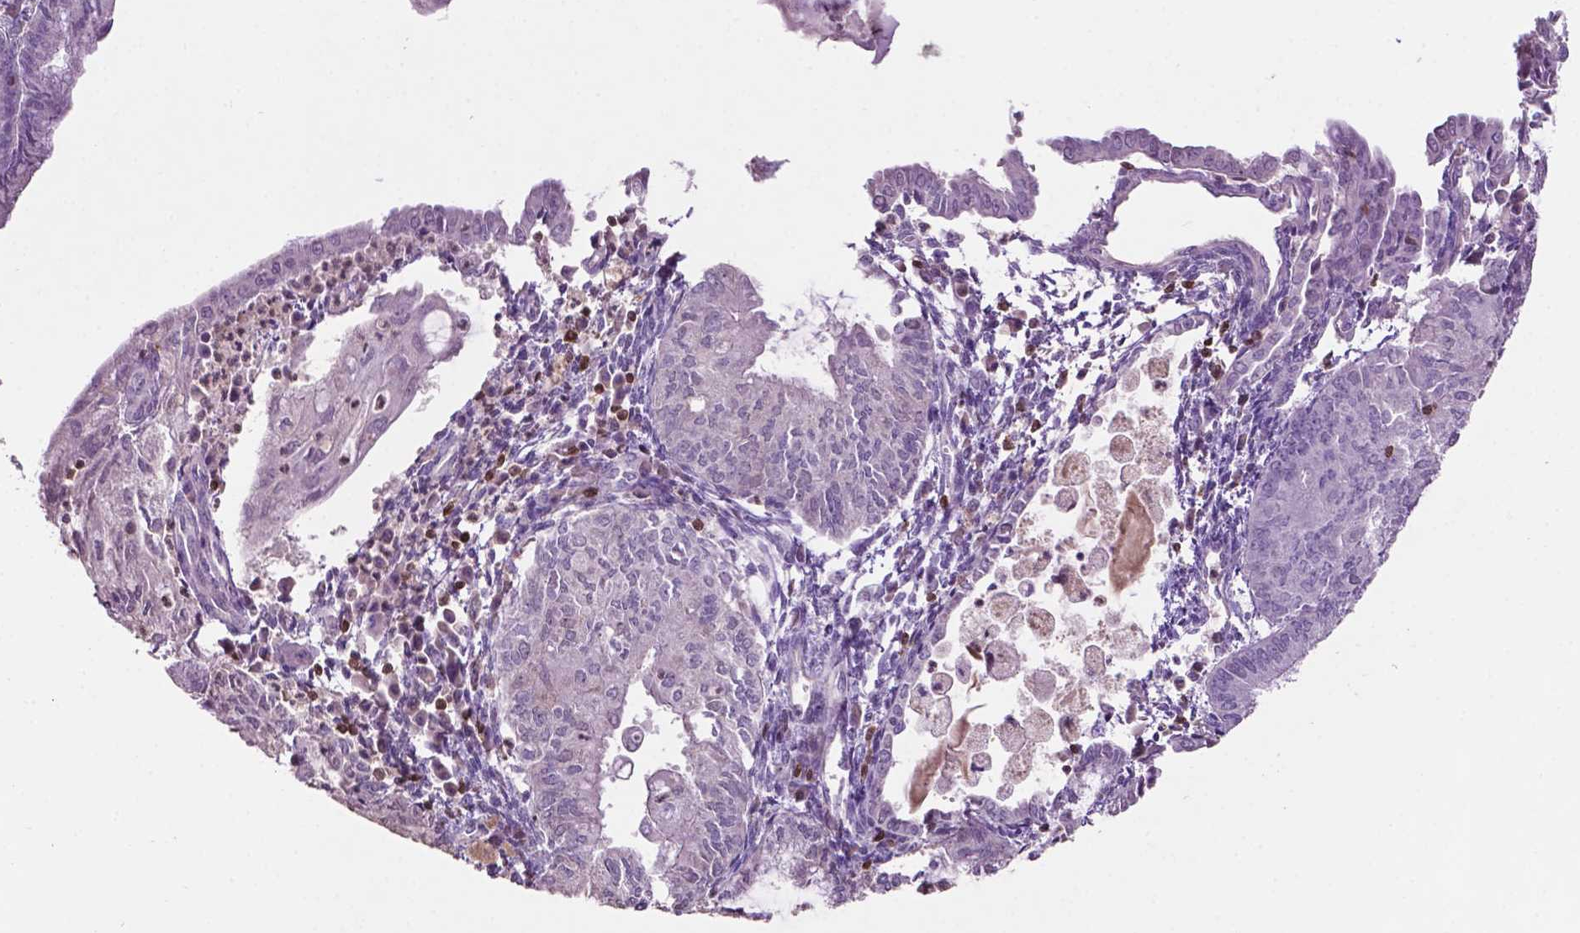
{"staining": {"intensity": "negative", "quantity": "none", "location": "none"}, "tissue": "endometrial cancer", "cell_type": "Tumor cells", "image_type": "cancer", "snomed": [{"axis": "morphology", "description": "Carcinoma, NOS"}, {"axis": "topography", "description": "Endometrium"}], "caption": "Immunohistochemical staining of human endometrial cancer (carcinoma) reveals no significant staining in tumor cells. The staining was performed using DAB (3,3'-diaminobenzidine) to visualize the protein expression in brown, while the nuclei were stained in blue with hematoxylin (Magnification: 20x).", "gene": "TBC1D10C", "patient": {"sex": "female", "age": 62}}